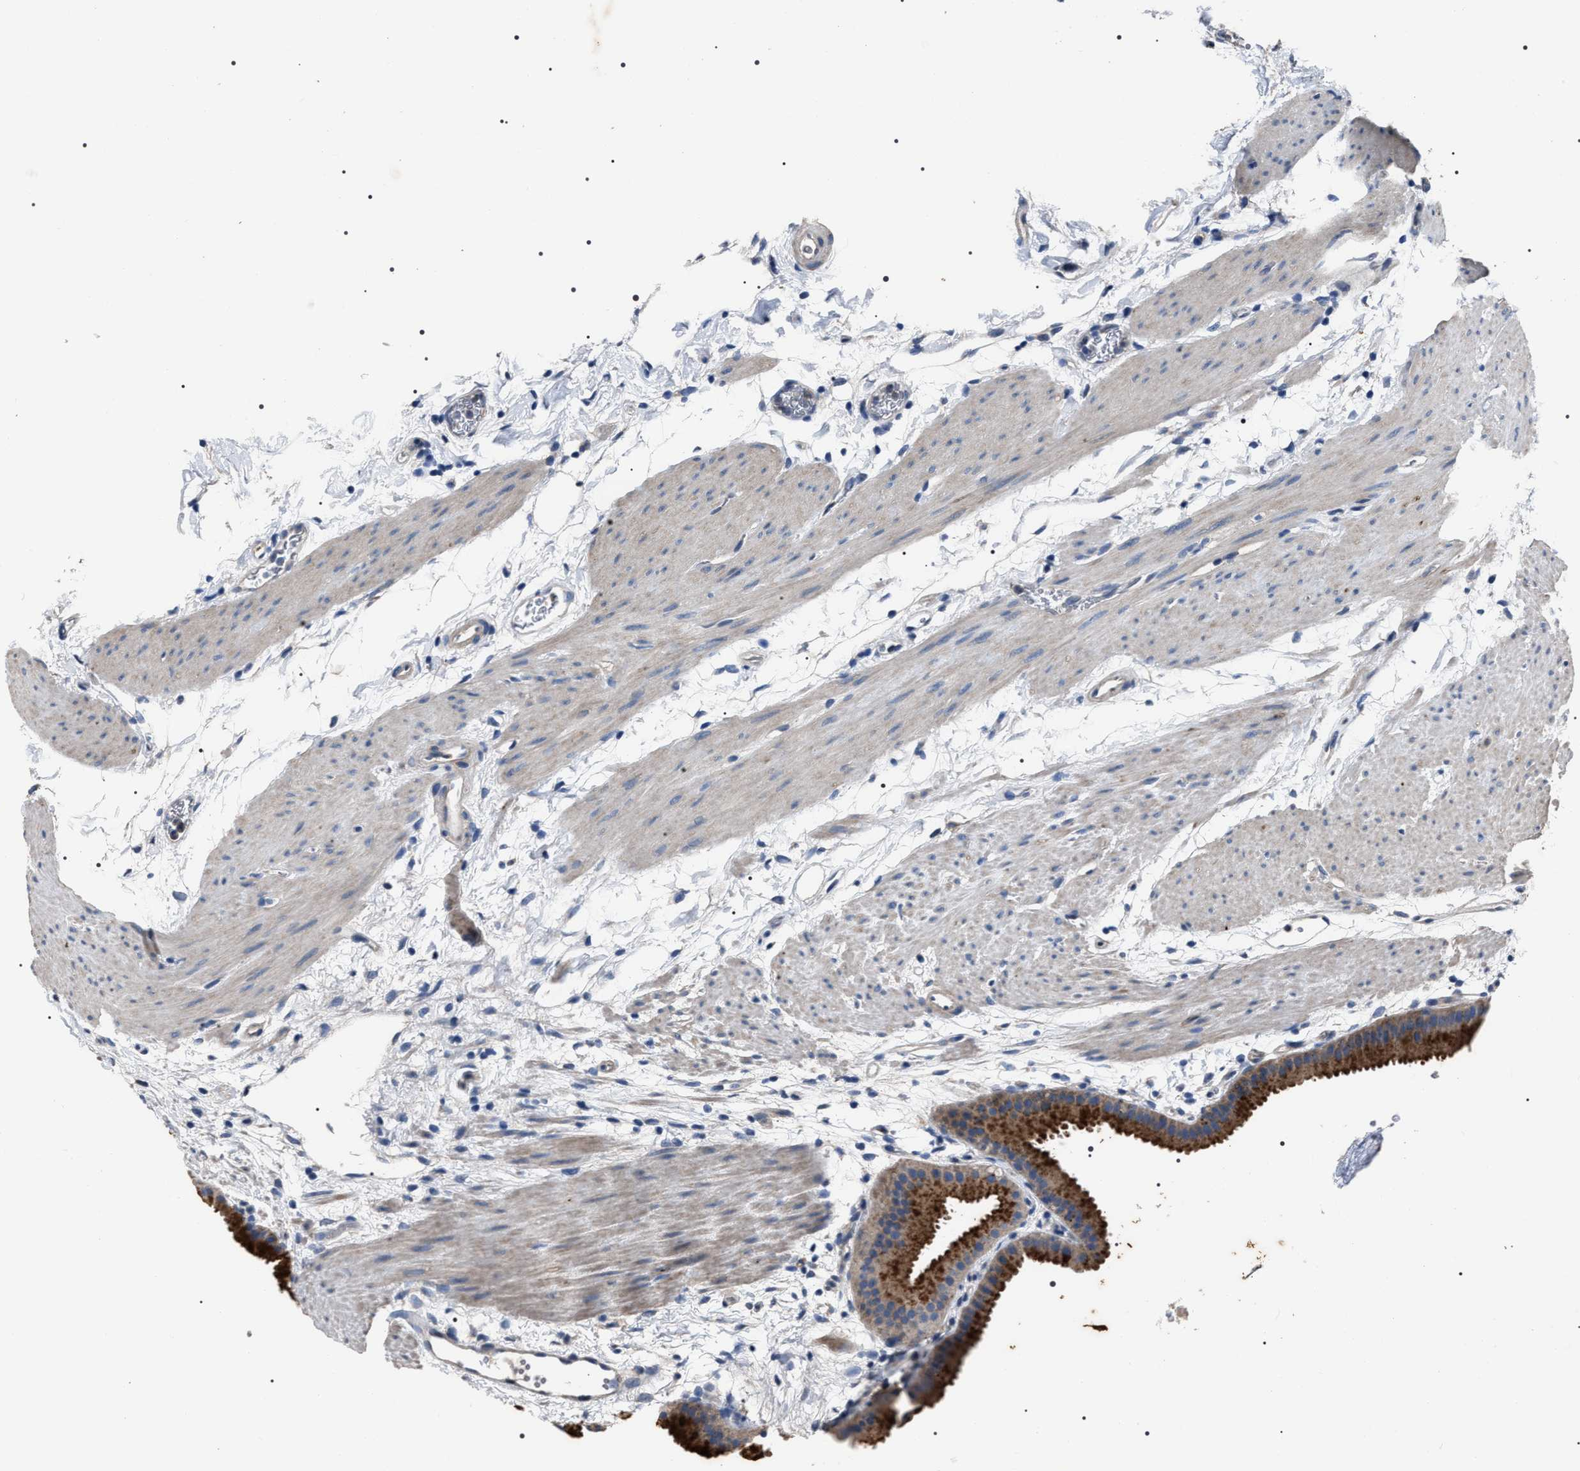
{"staining": {"intensity": "strong", "quantity": ">75%", "location": "cytoplasmic/membranous"}, "tissue": "gallbladder", "cell_type": "Glandular cells", "image_type": "normal", "snomed": [{"axis": "morphology", "description": "Normal tissue, NOS"}, {"axis": "topography", "description": "Gallbladder"}], "caption": "Glandular cells exhibit strong cytoplasmic/membranous staining in about >75% of cells in normal gallbladder.", "gene": "TRIM54", "patient": {"sex": "female", "age": 64}}